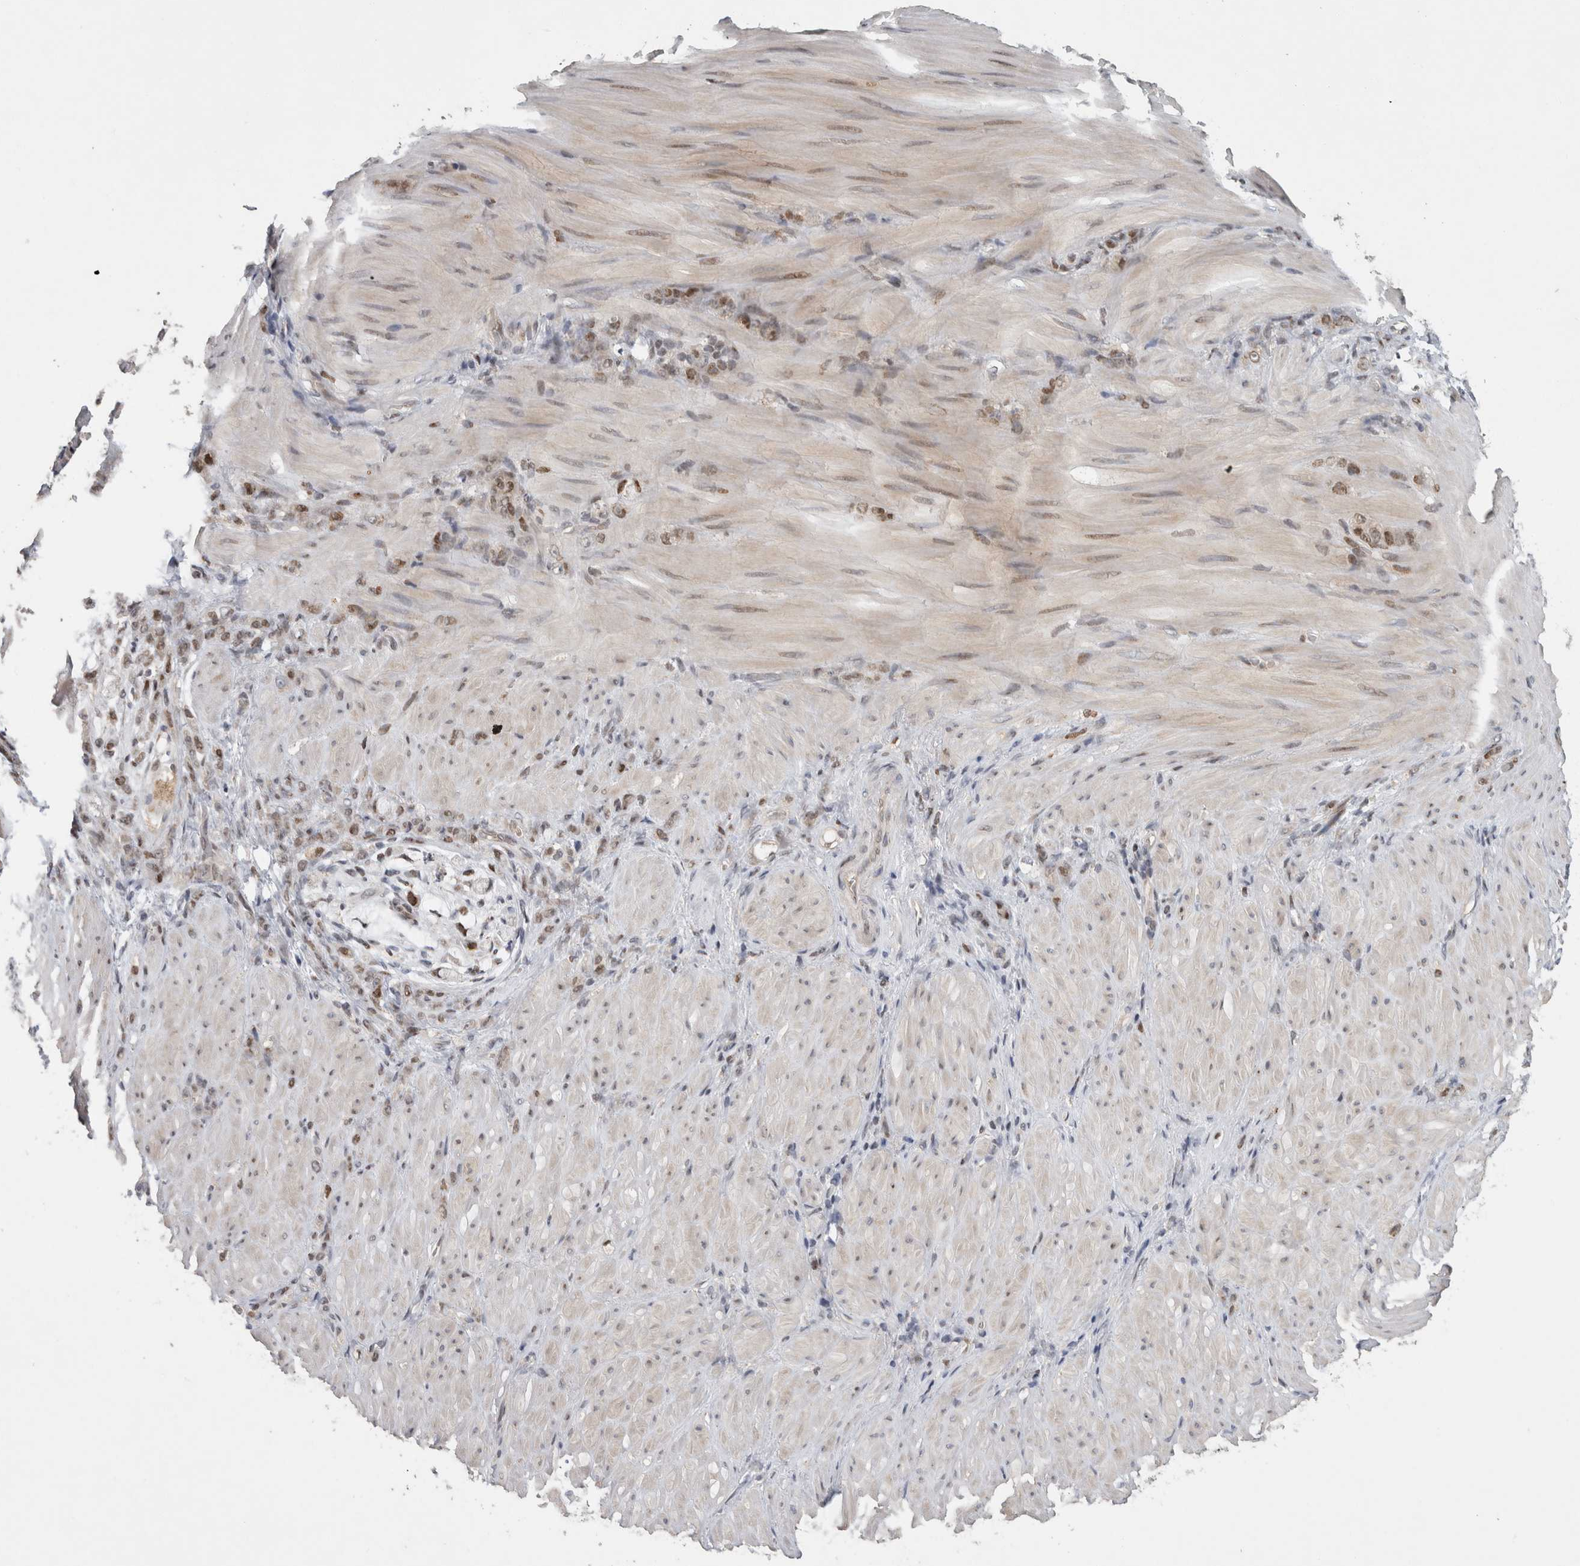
{"staining": {"intensity": "moderate", "quantity": "25%-75%", "location": "nuclear"}, "tissue": "stomach cancer", "cell_type": "Tumor cells", "image_type": "cancer", "snomed": [{"axis": "morphology", "description": "Normal tissue, NOS"}, {"axis": "morphology", "description": "Adenocarcinoma, NOS"}, {"axis": "topography", "description": "Stomach"}], "caption": "Moderate nuclear staining for a protein is appreciated in about 25%-75% of tumor cells of stomach cancer using immunohistochemistry.", "gene": "C8orf58", "patient": {"sex": "male", "age": 82}}